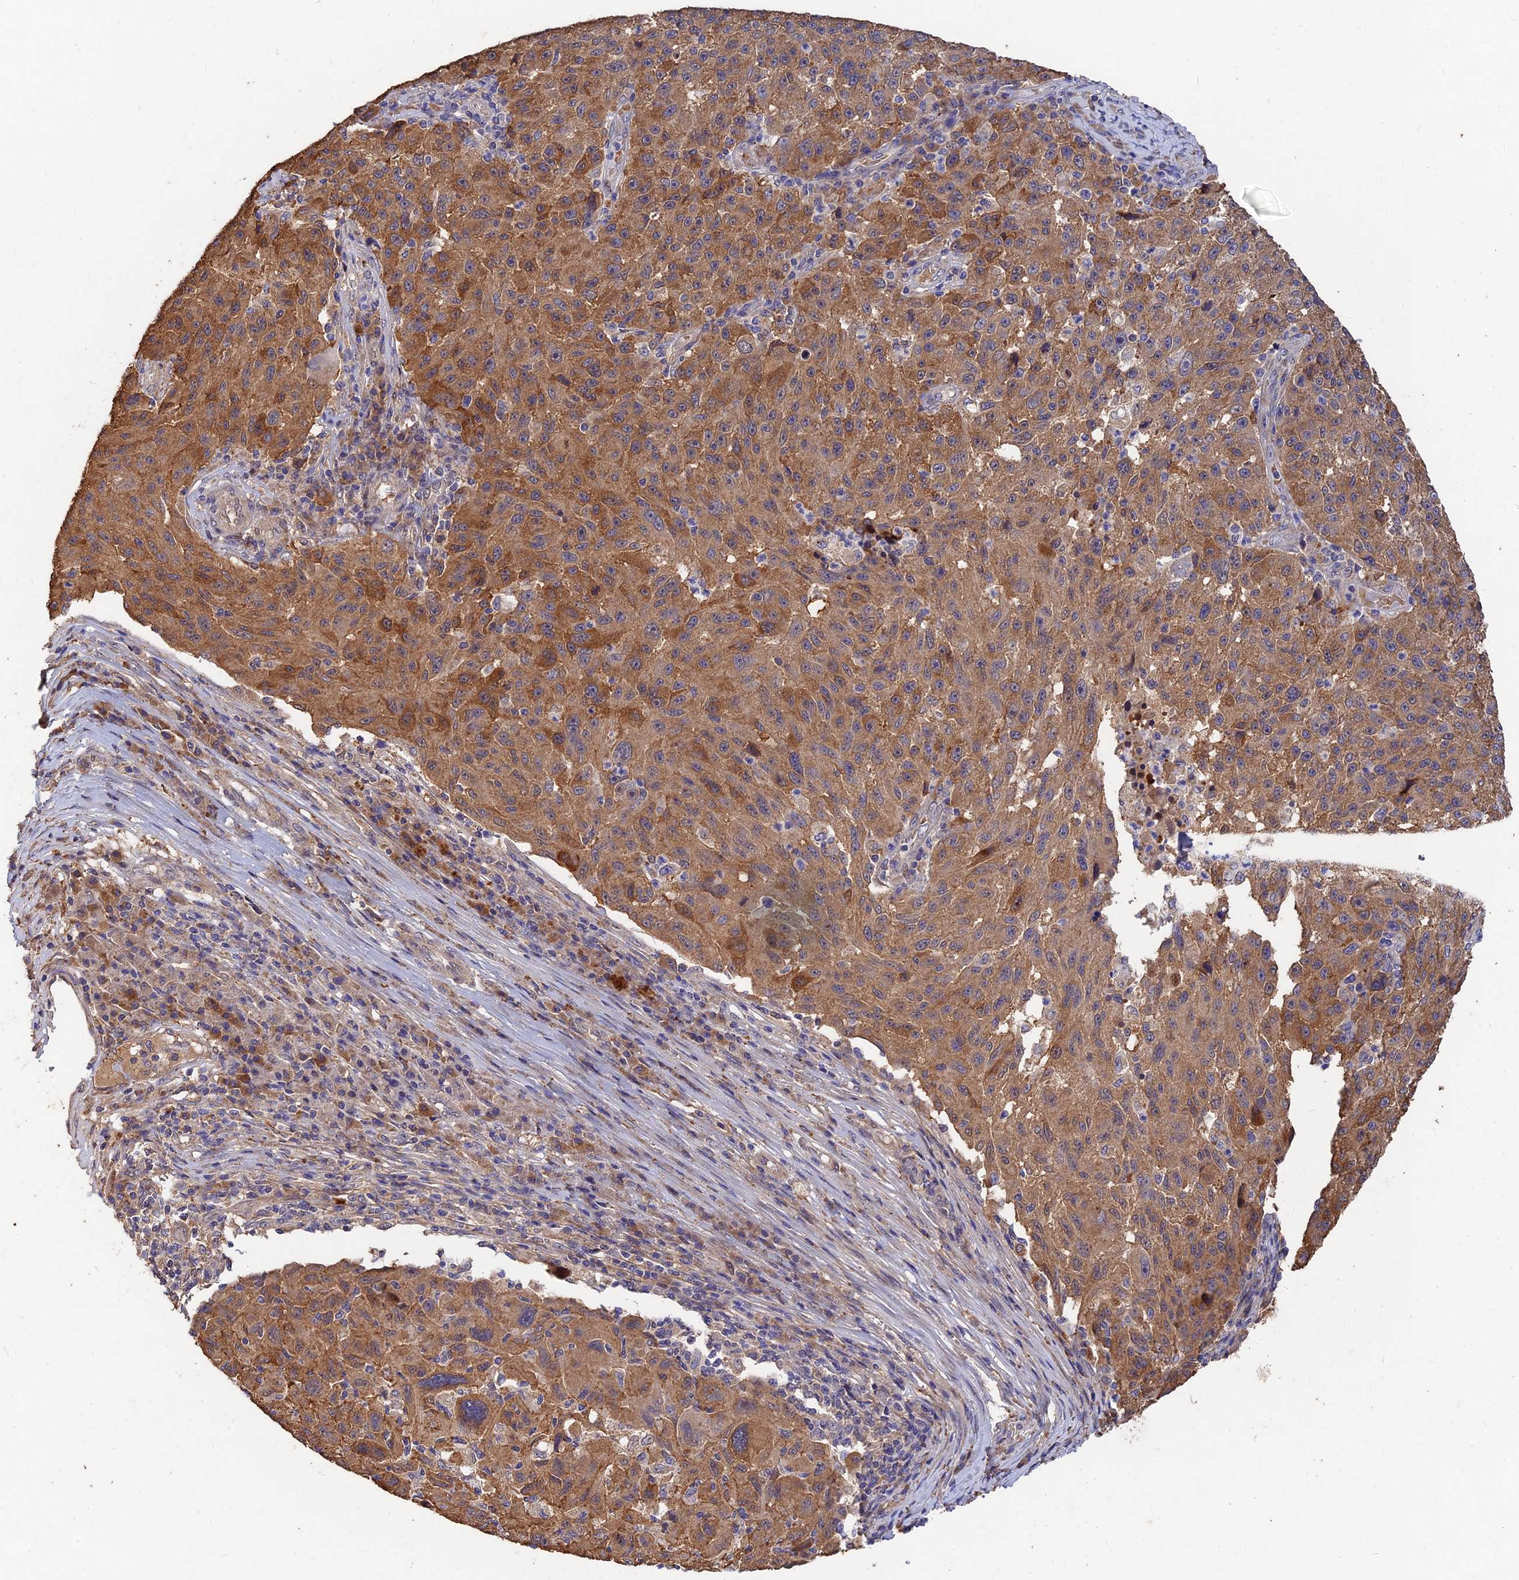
{"staining": {"intensity": "moderate", "quantity": ">75%", "location": "cytoplasmic/membranous"}, "tissue": "melanoma", "cell_type": "Tumor cells", "image_type": "cancer", "snomed": [{"axis": "morphology", "description": "Malignant melanoma, NOS"}, {"axis": "topography", "description": "Skin"}], "caption": "Brown immunohistochemical staining in human malignant melanoma demonstrates moderate cytoplasmic/membranous positivity in about >75% of tumor cells.", "gene": "SLC38A11", "patient": {"sex": "male", "age": 53}}